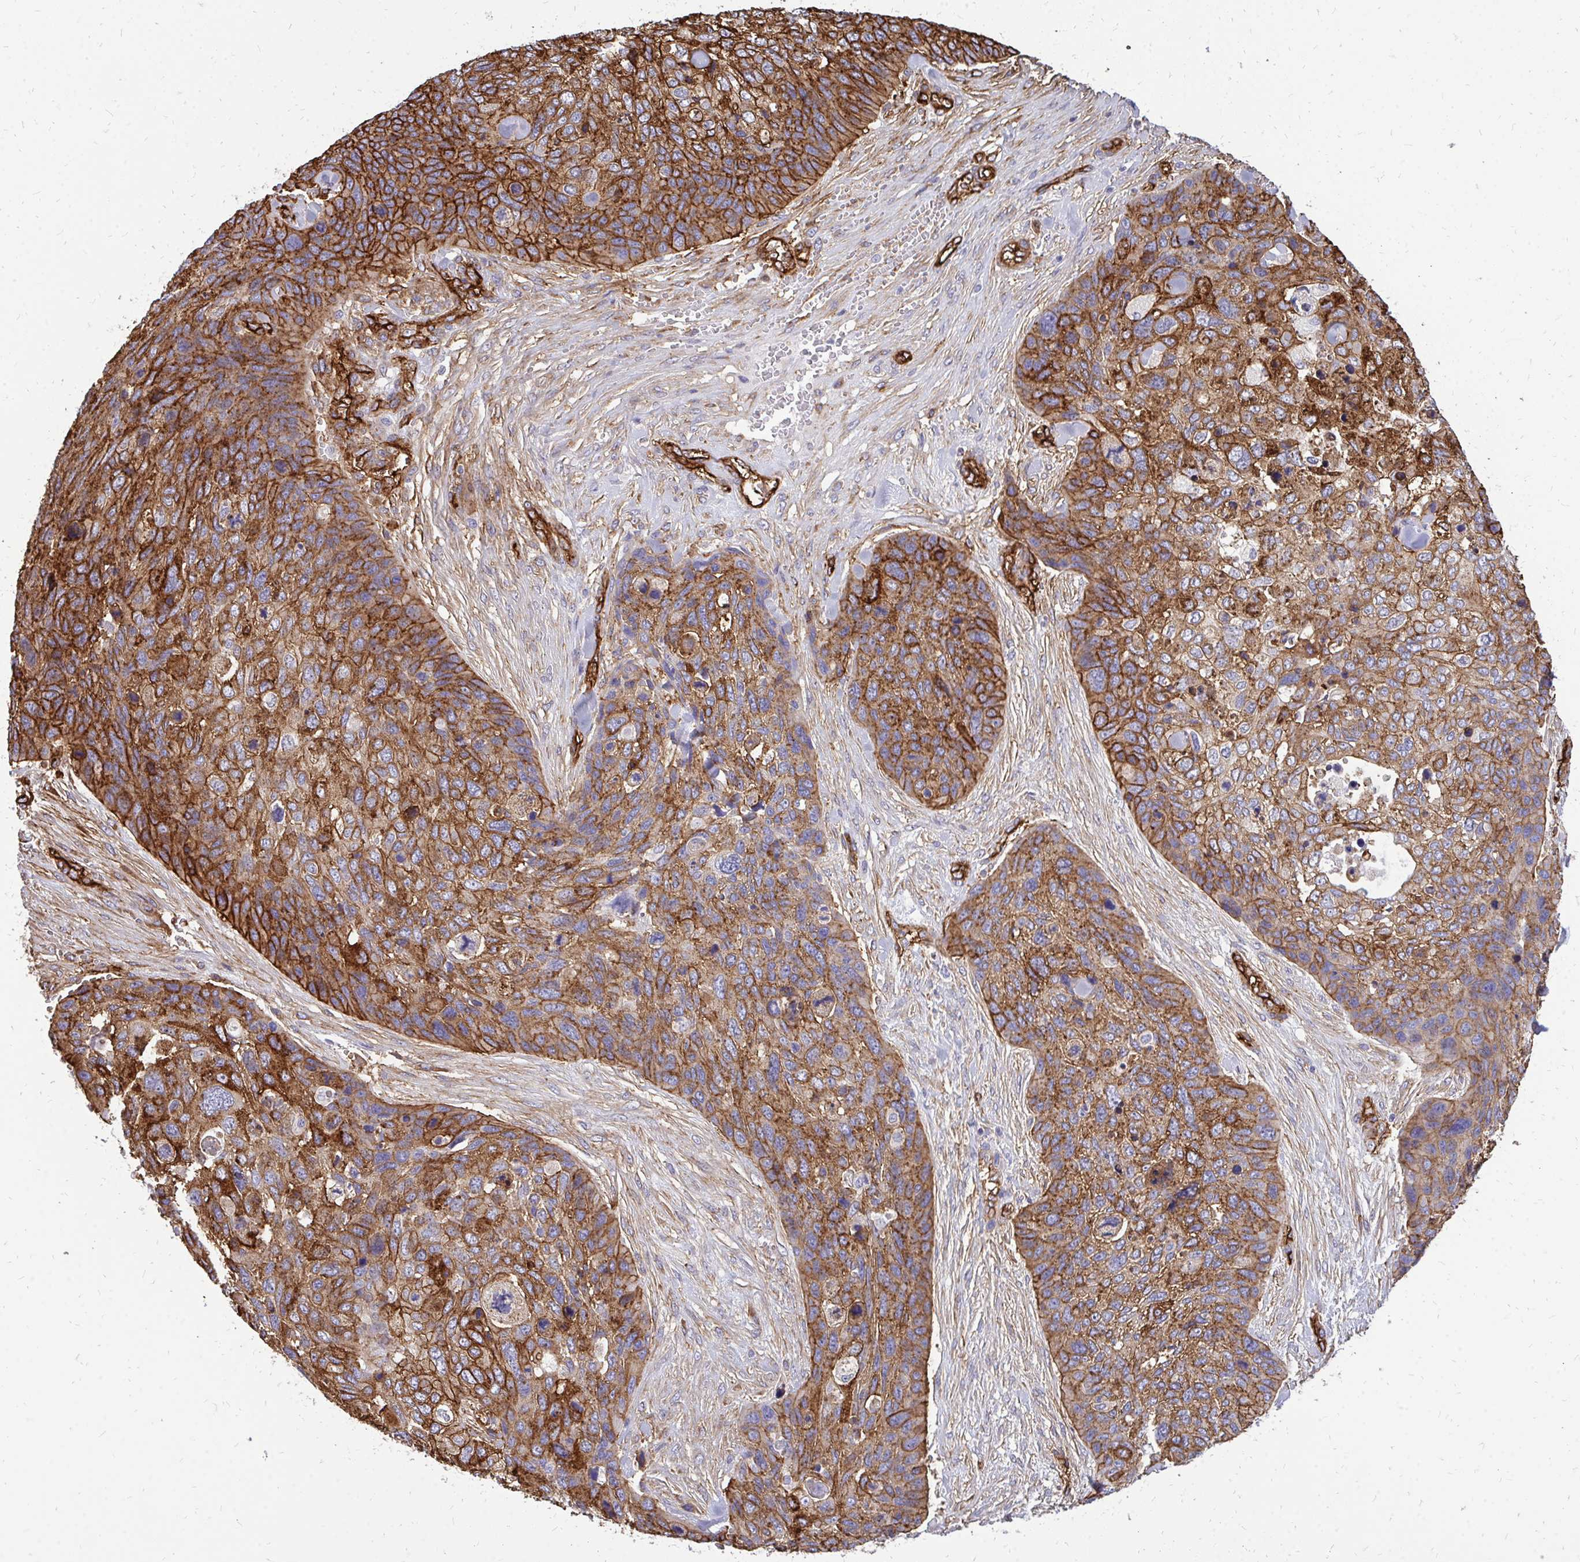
{"staining": {"intensity": "strong", "quantity": ">75%", "location": "cytoplasmic/membranous"}, "tissue": "skin cancer", "cell_type": "Tumor cells", "image_type": "cancer", "snomed": [{"axis": "morphology", "description": "Basal cell carcinoma"}, {"axis": "topography", "description": "Skin"}], "caption": "Immunohistochemical staining of skin cancer (basal cell carcinoma) displays high levels of strong cytoplasmic/membranous protein positivity in approximately >75% of tumor cells.", "gene": "MARCKSL1", "patient": {"sex": "female", "age": 74}}